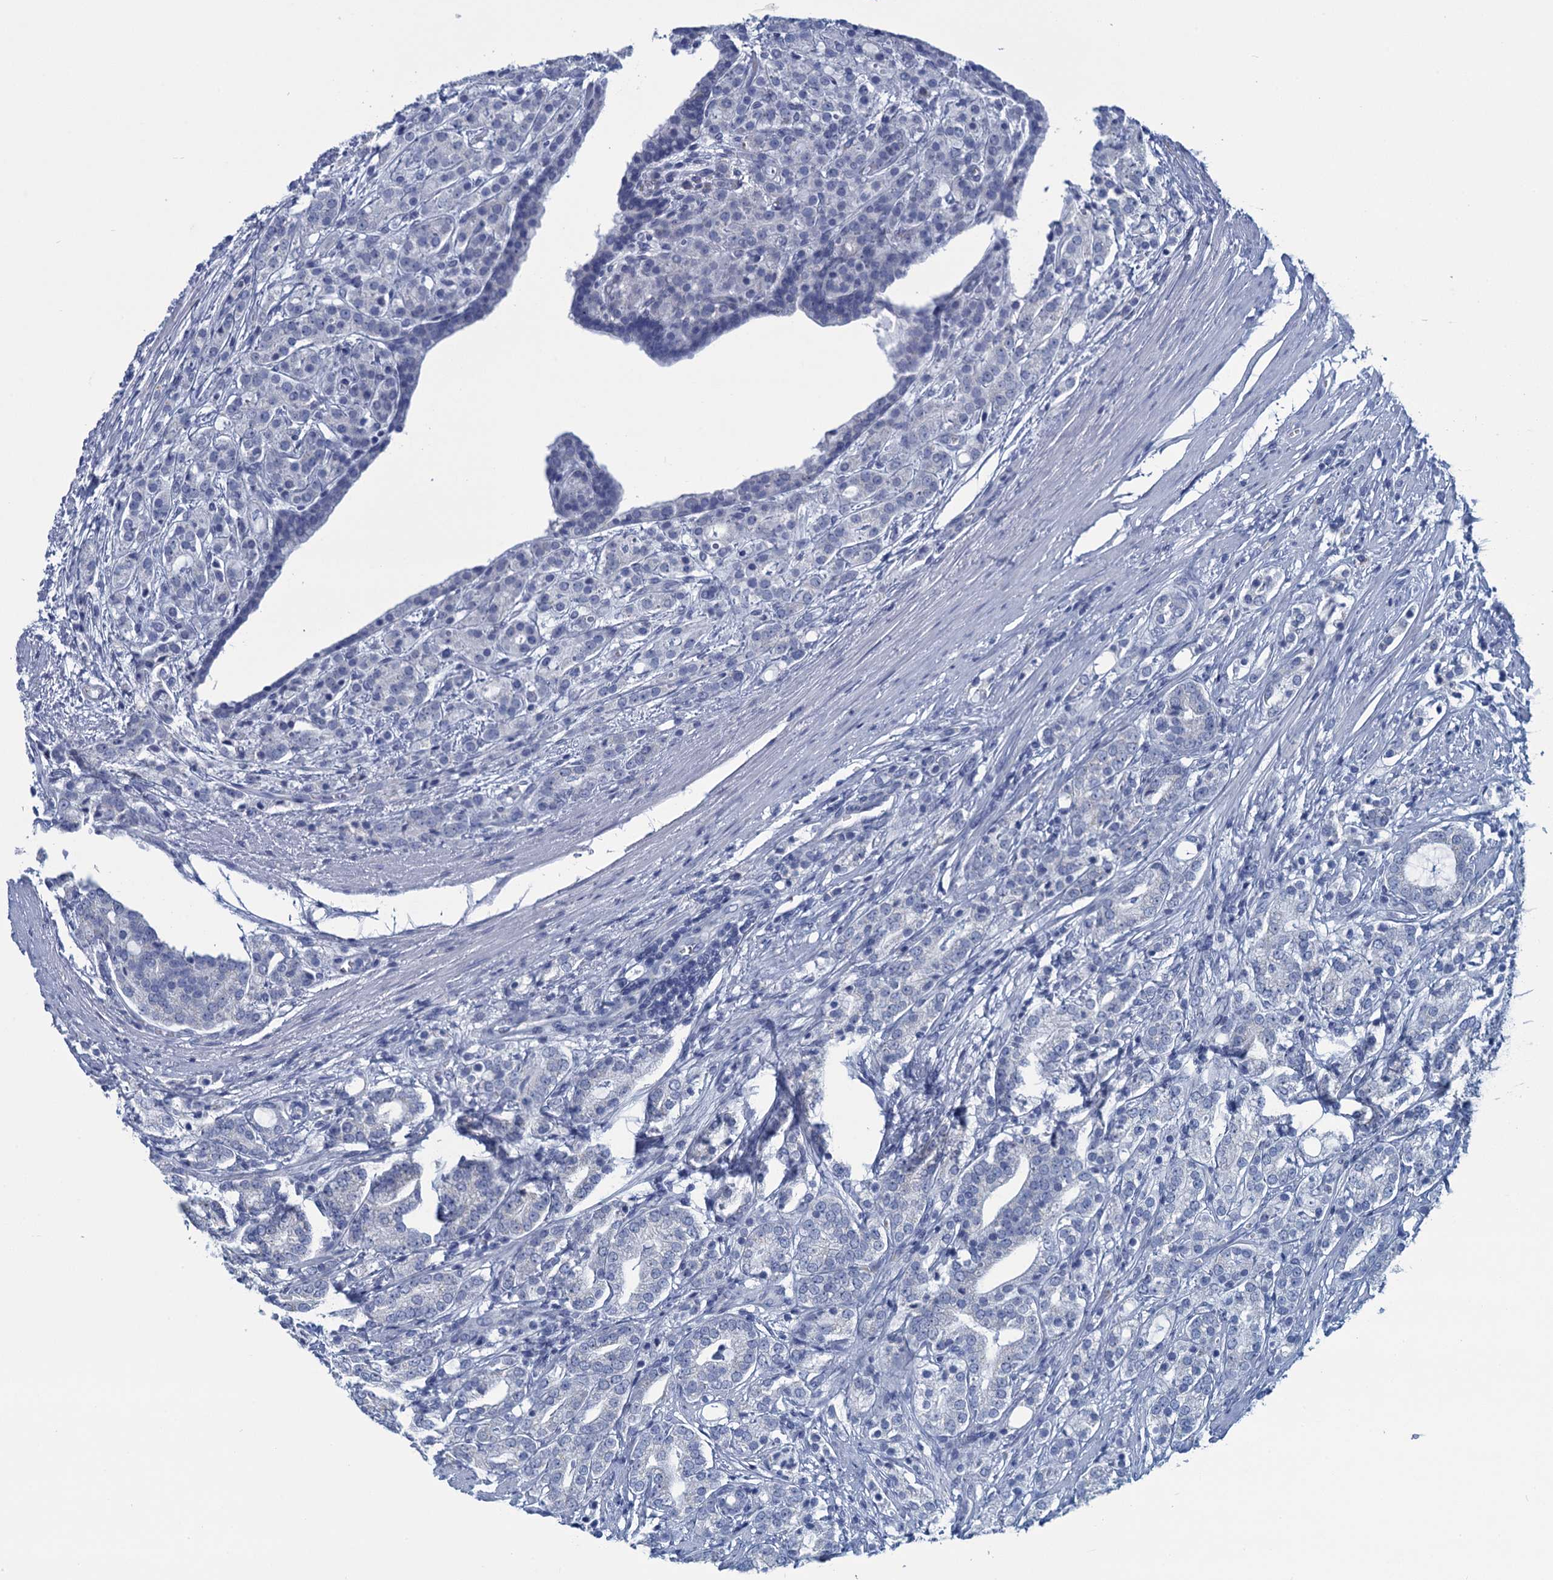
{"staining": {"intensity": "negative", "quantity": "none", "location": "none"}, "tissue": "prostate cancer", "cell_type": "Tumor cells", "image_type": "cancer", "snomed": [{"axis": "morphology", "description": "Adenocarcinoma, High grade"}, {"axis": "topography", "description": "Prostate"}], "caption": "A histopathology image of human prostate cancer (high-grade adenocarcinoma) is negative for staining in tumor cells.", "gene": "SCEL", "patient": {"sex": "male", "age": 57}}